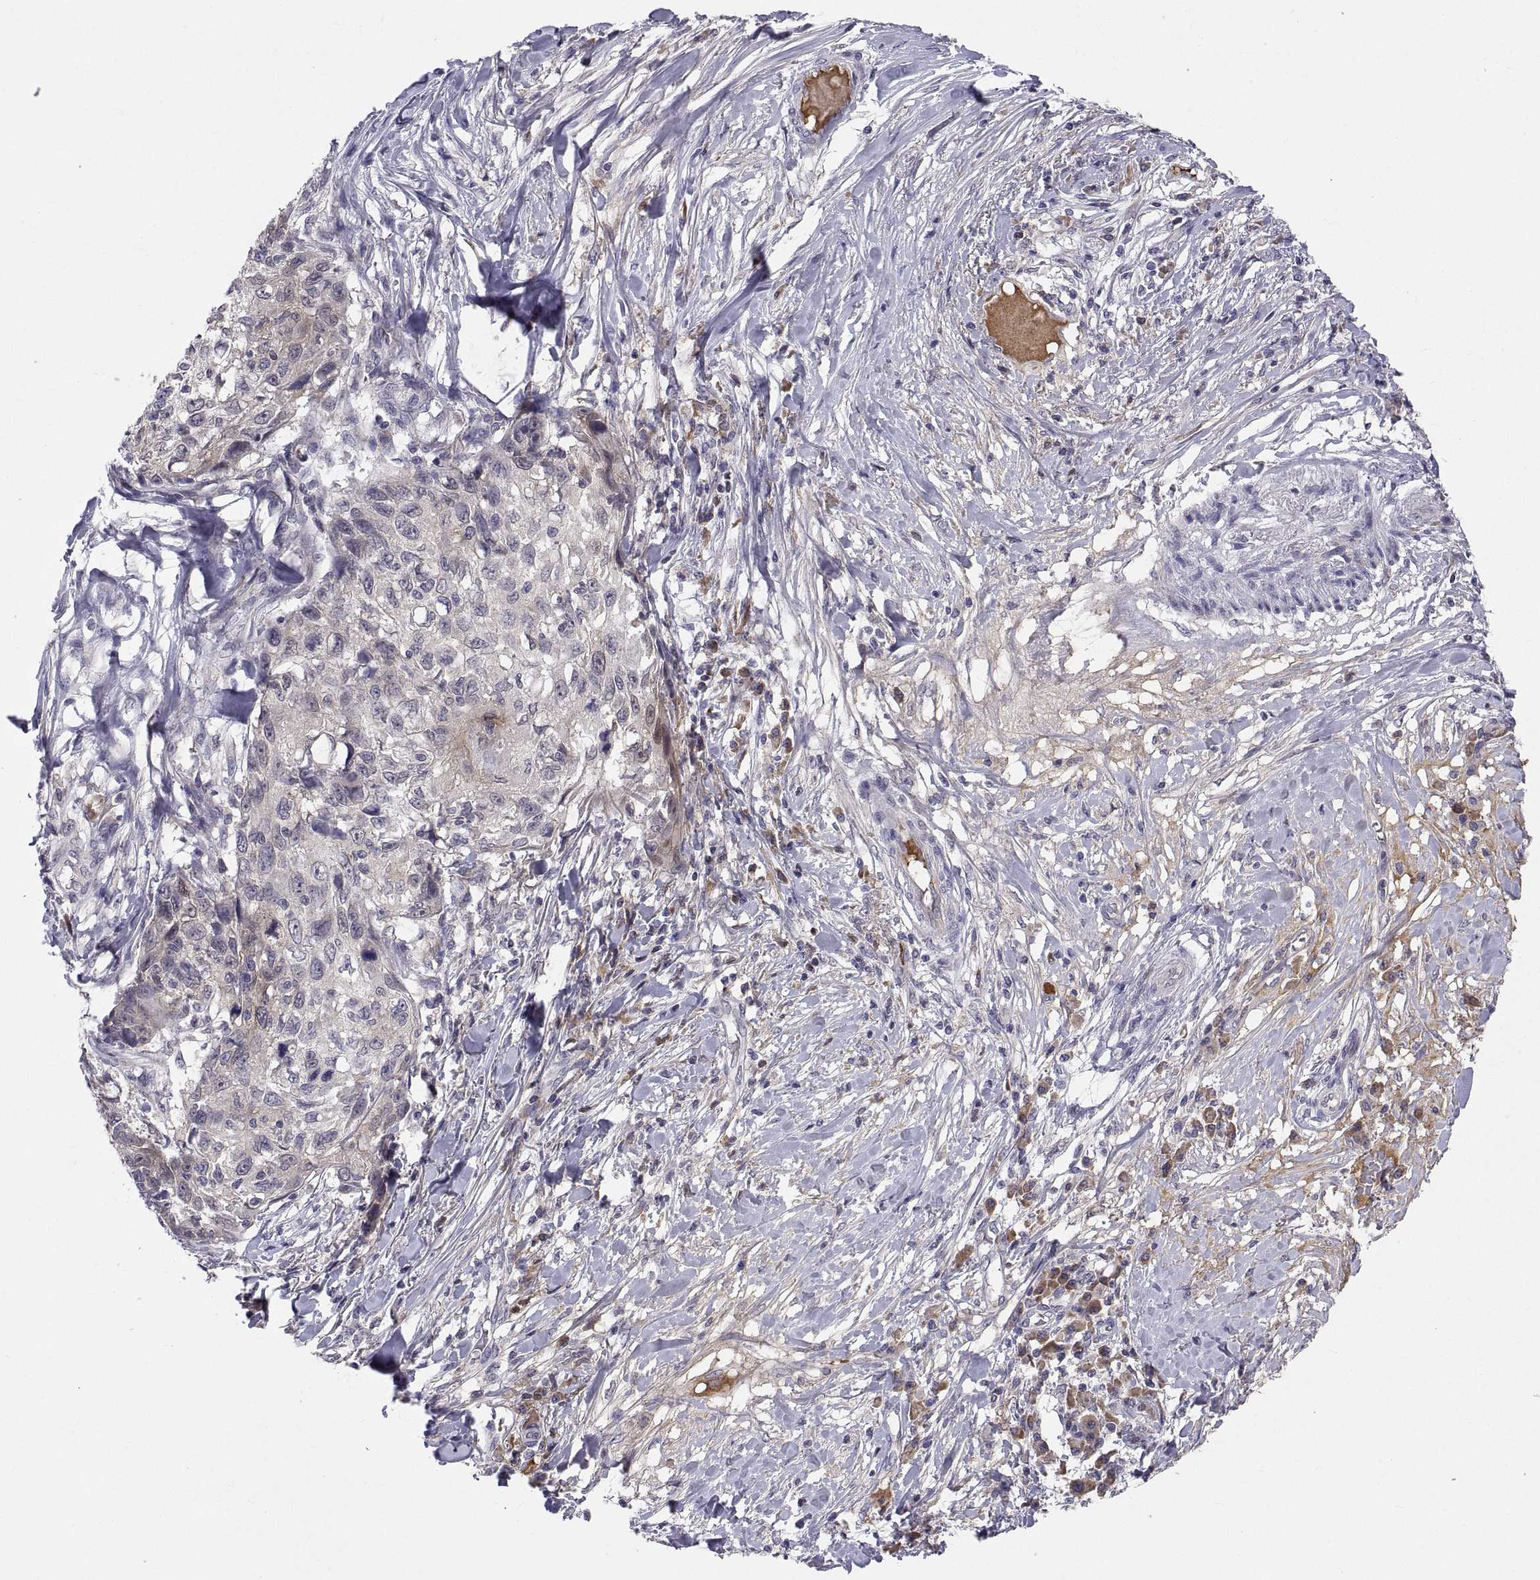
{"staining": {"intensity": "moderate", "quantity": "25%-75%", "location": "cytoplasmic/membranous"}, "tissue": "skin cancer", "cell_type": "Tumor cells", "image_type": "cancer", "snomed": [{"axis": "morphology", "description": "Squamous cell carcinoma, NOS"}, {"axis": "topography", "description": "Skin"}], "caption": "The image exhibits a brown stain indicating the presence of a protein in the cytoplasmic/membranous of tumor cells in skin cancer. The staining was performed using DAB to visualize the protein expression in brown, while the nuclei were stained in blue with hematoxylin (Magnification: 20x).", "gene": "PKP1", "patient": {"sex": "male", "age": 92}}